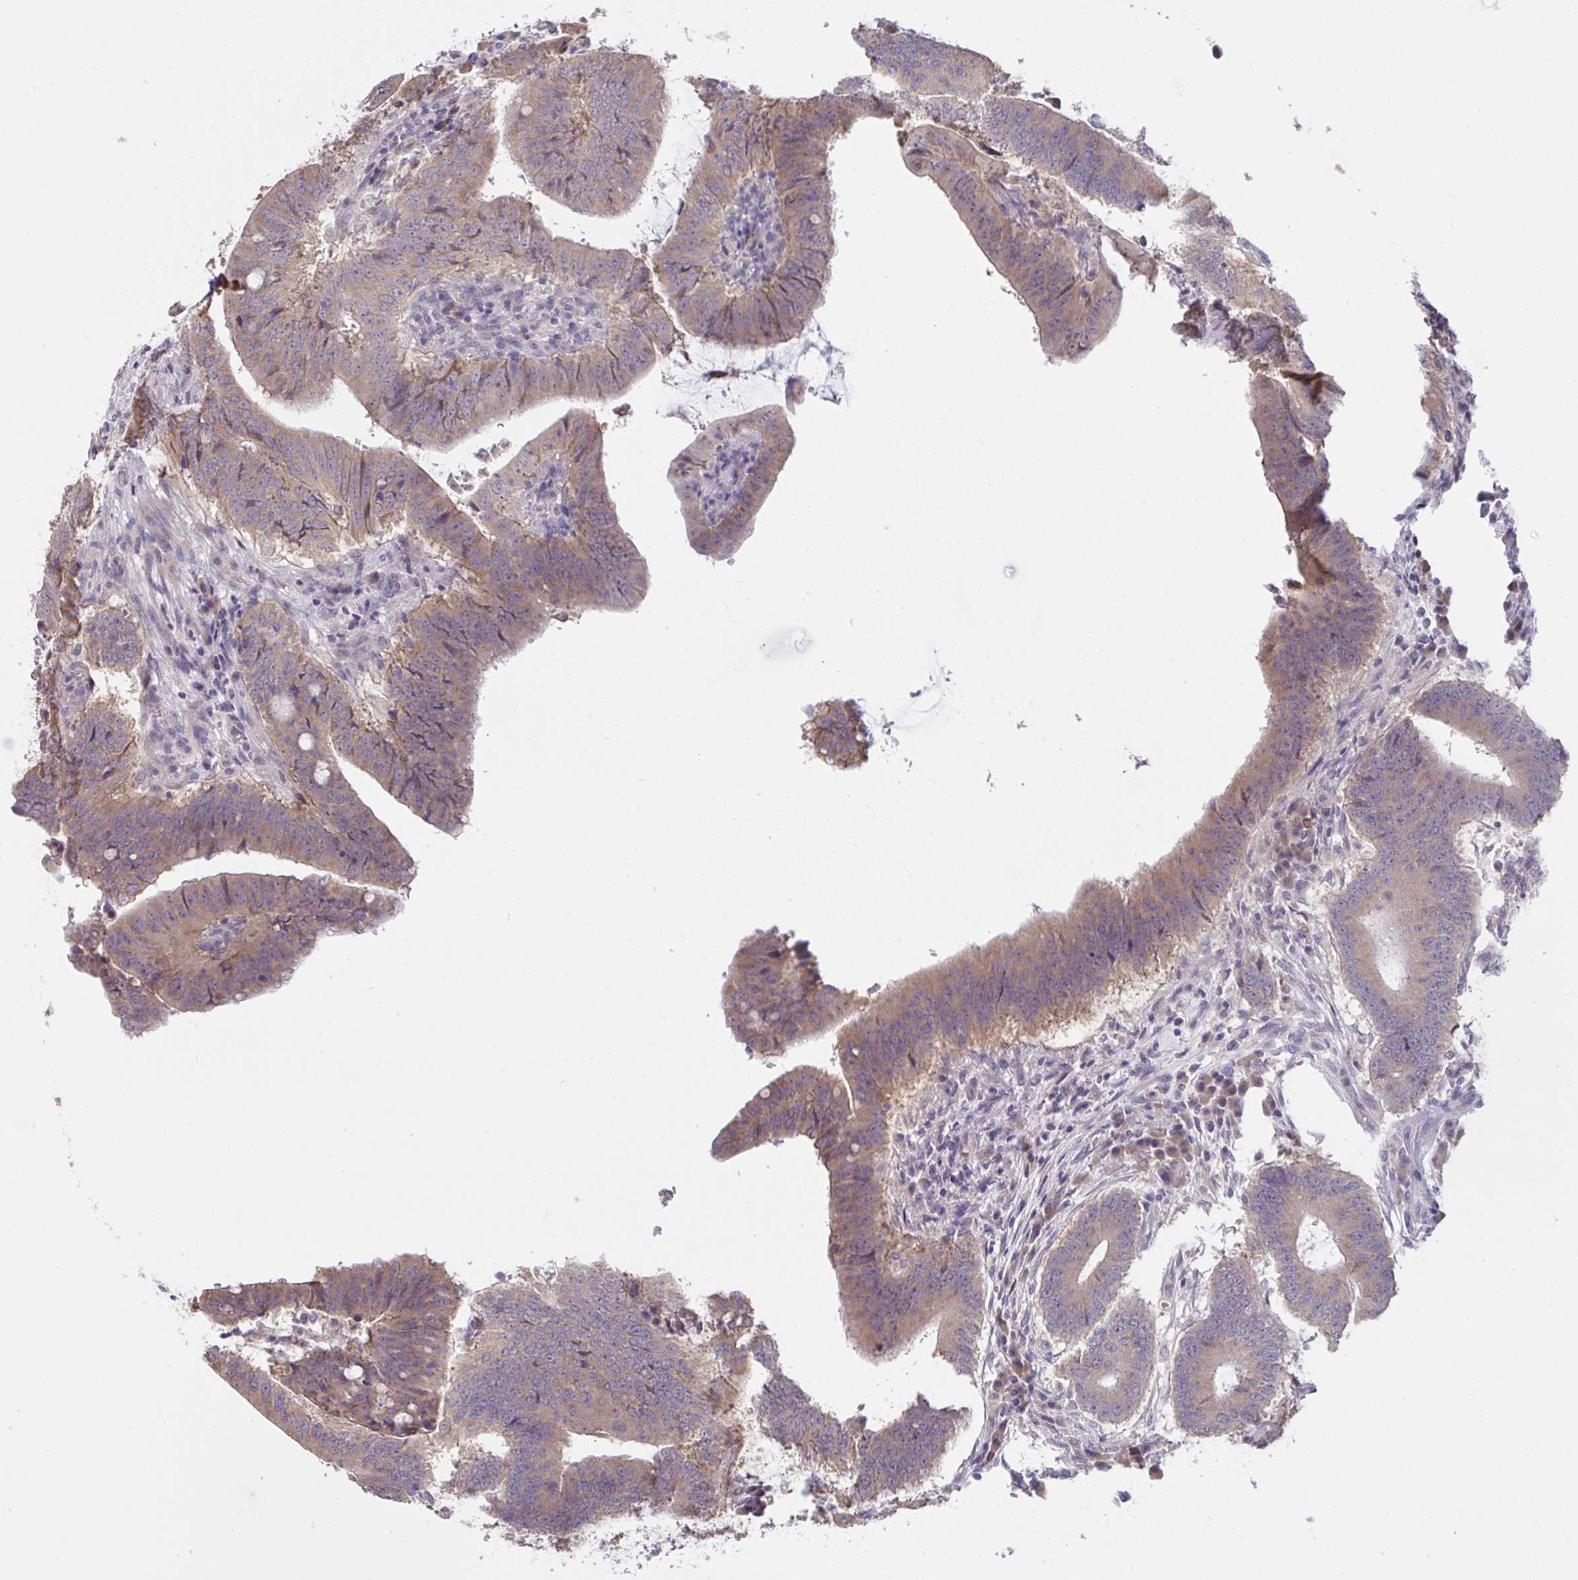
{"staining": {"intensity": "weak", "quantity": ">75%", "location": "cytoplasmic/membranous"}, "tissue": "colorectal cancer", "cell_type": "Tumor cells", "image_type": "cancer", "snomed": [{"axis": "morphology", "description": "Adenocarcinoma, NOS"}, {"axis": "topography", "description": "Colon"}], "caption": "This micrograph displays immunohistochemistry staining of colorectal cancer (adenocarcinoma), with low weak cytoplasmic/membranous expression in about >75% of tumor cells.", "gene": "TMEM41A", "patient": {"sex": "female", "age": 43}}